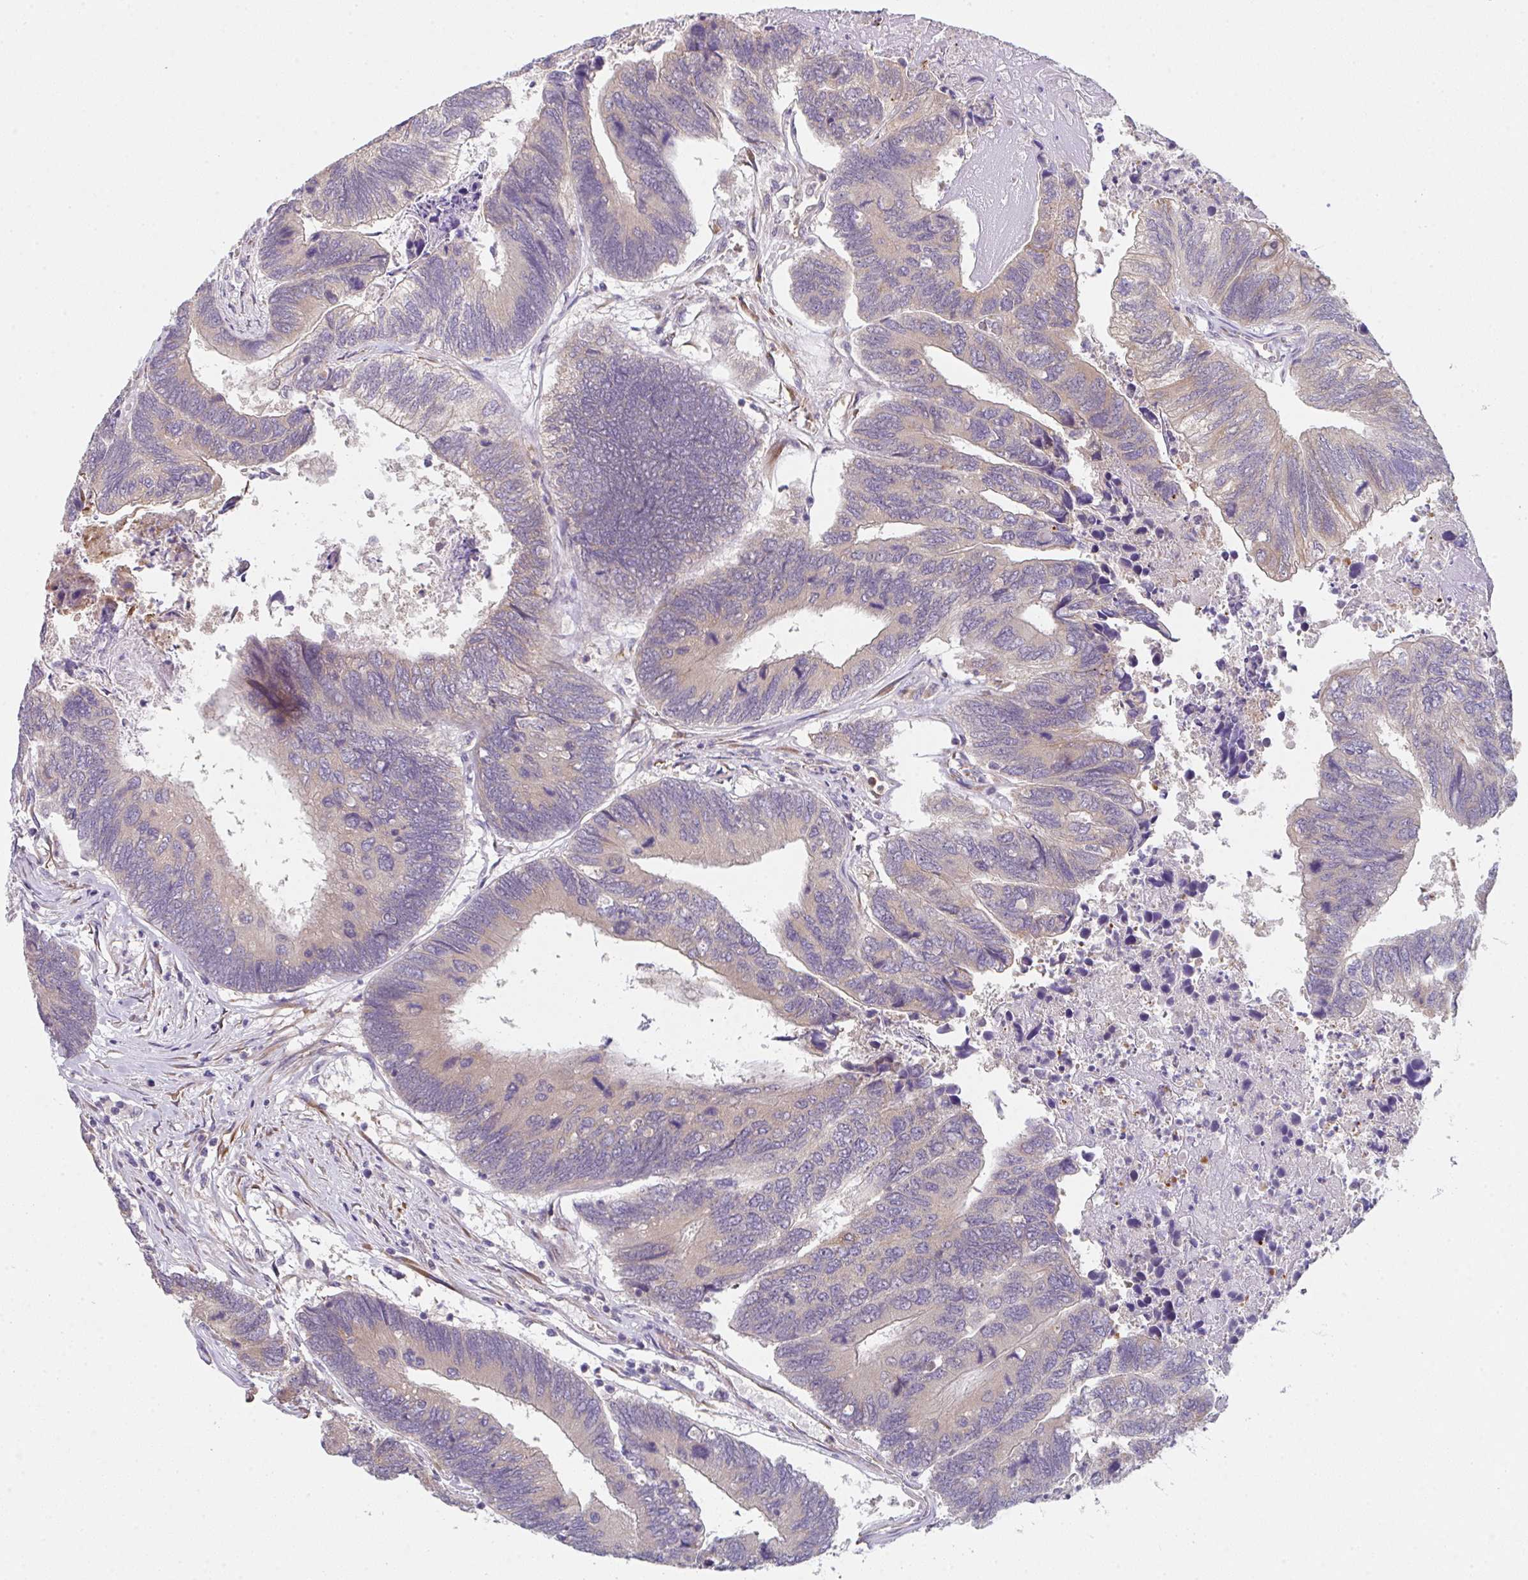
{"staining": {"intensity": "negative", "quantity": "none", "location": "none"}, "tissue": "colorectal cancer", "cell_type": "Tumor cells", "image_type": "cancer", "snomed": [{"axis": "morphology", "description": "Adenocarcinoma, NOS"}, {"axis": "topography", "description": "Colon"}], "caption": "The immunohistochemistry (IHC) micrograph has no significant expression in tumor cells of colorectal cancer (adenocarcinoma) tissue.", "gene": "TSPAN31", "patient": {"sex": "female", "age": 67}}